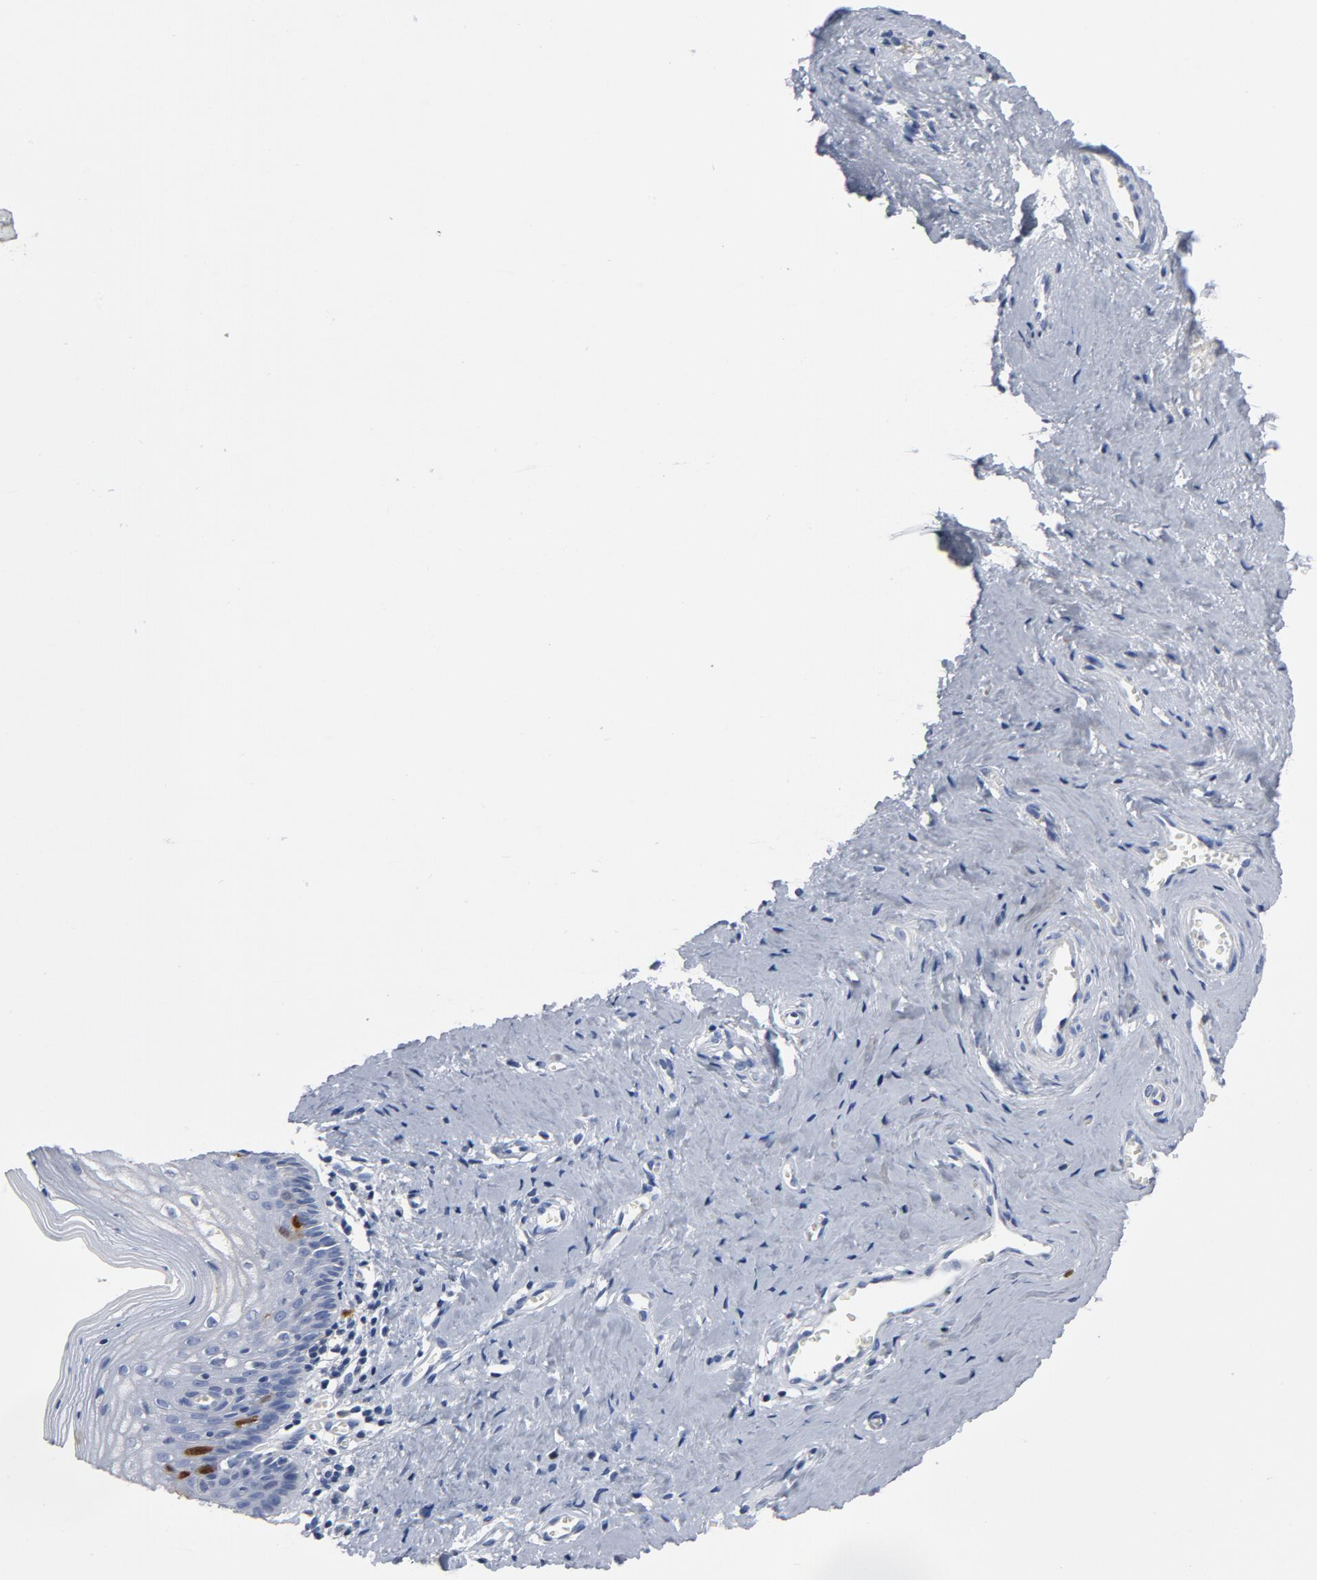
{"staining": {"intensity": "strong", "quantity": "<25%", "location": "nuclear"}, "tissue": "vagina", "cell_type": "Squamous epithelial cells", "image_type": "normal", "snomed": [{"axis": "morphology", "description": "Normal tissue, NOS"}, {"axis": "topography", "description": "Vagina"}], "caption": "A micrograph of vagina stained for a protein demonstrates strong nuclear brown staining in squamous epithelial cells.", "gene": "CDC20", "patient": {"sex": "female", "age": 46}}